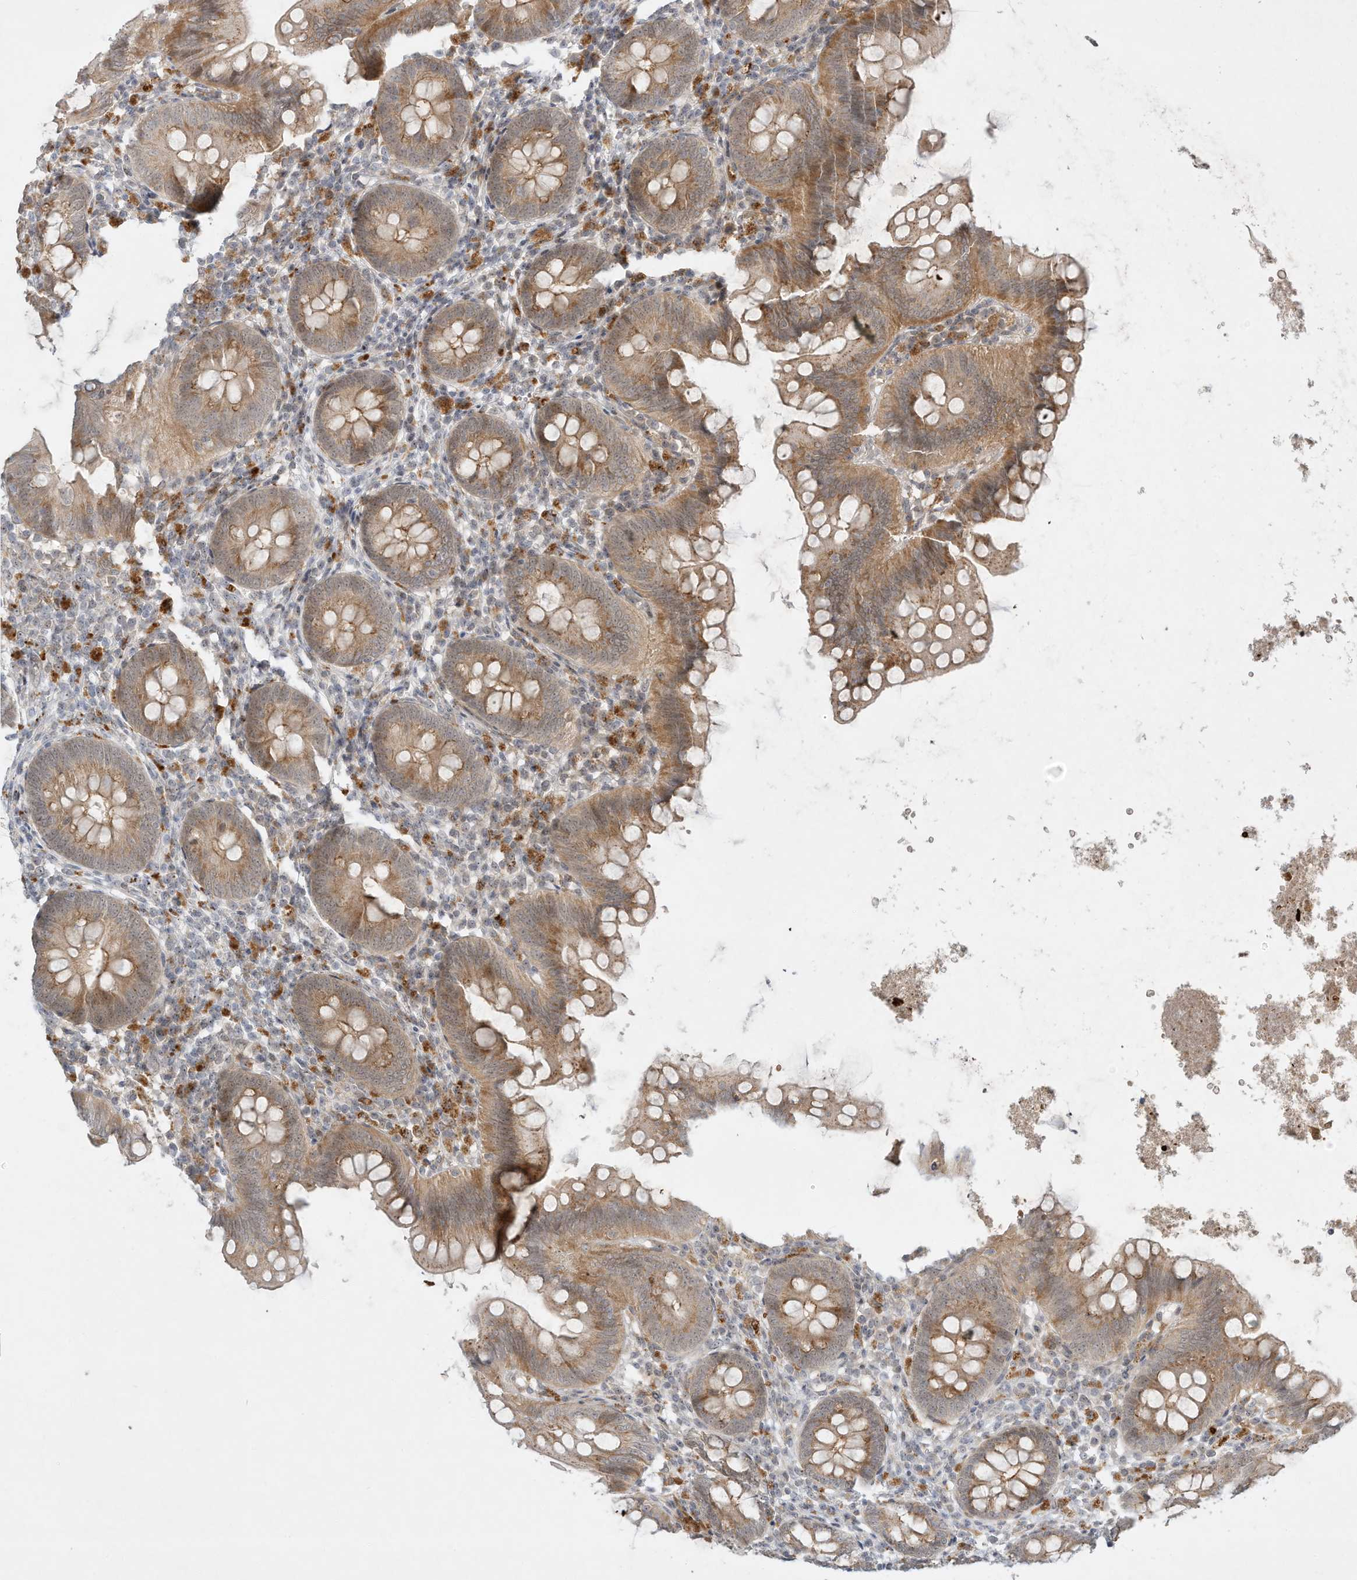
{"staining": {"intensity": "moderate", "quantity": ">75%", "location": "cytoplasmic/membranous"}, "tissue": "appendix", "cell_type": "Glandular cells", "image_type": "normal", "snomed": [{"axis": "morphology", "description": "Normal tissue, NOS"}, {"axis": "topography", "description": "Appendix"}], "caption": "The photomicrograph displays immunohistochemical staining of benign appendix. There is moderate cytoplasmic/membranous staining is present in approximately >75% of glandular cells.", "gene": "PAK6", "patient": {"sex": "female", "age": 62}}